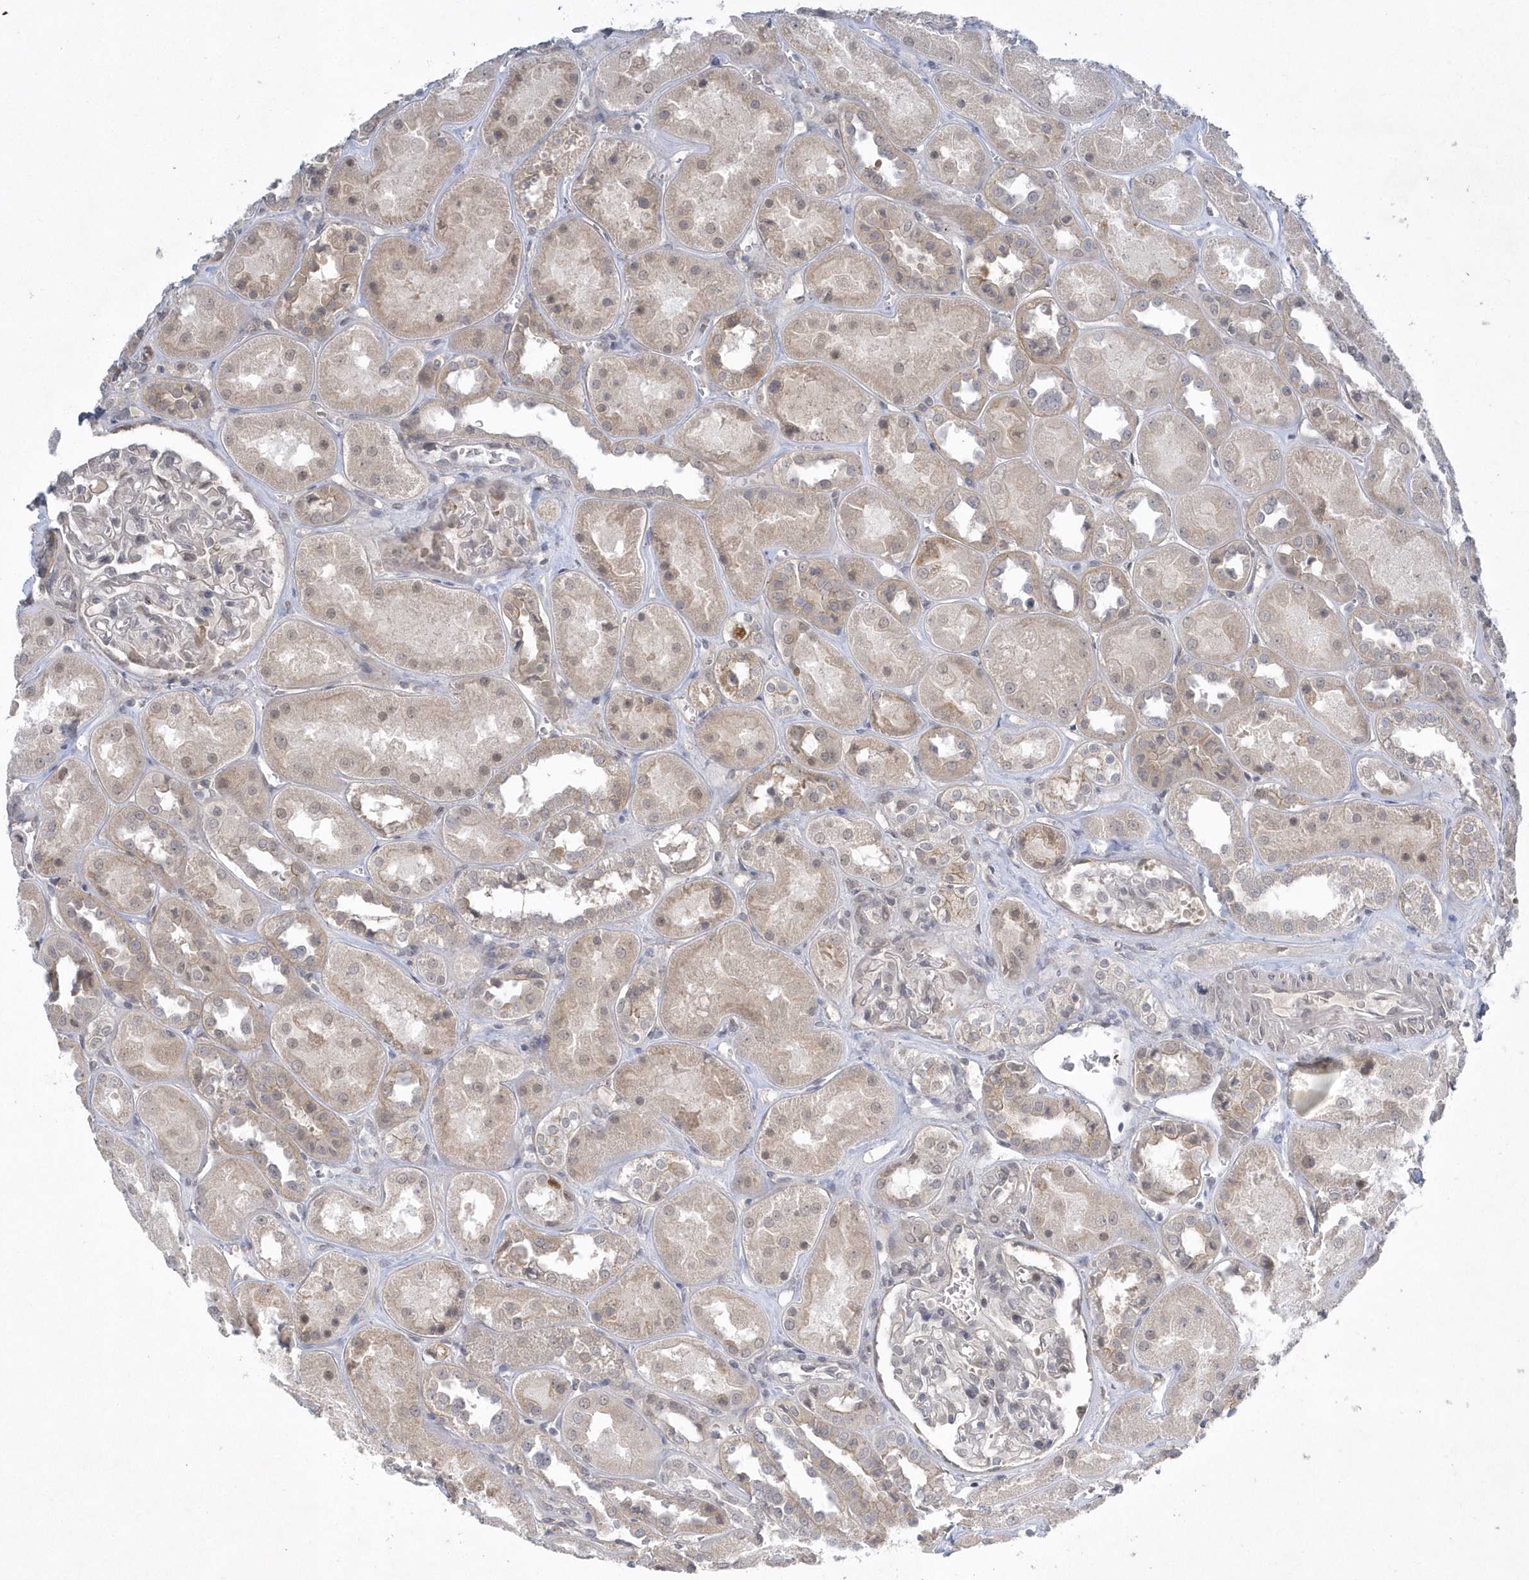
{"staining": {"intensity": "negative", "quantity": "none", "location": "none"}, "tissue": "kidney", "cell_type": "Cells in glomeruli", "image_type": "normal", "snomed": [{"axis": "morphology", "description": "Normal tissue, NOS"}, {"axis": "topography", "description": "Kidney"}], "caption": "IHC photomicrograph of unremarkable human kidney stained for a protein (brown), which demonstrates no staining in cells in glomeruli.", "gene": "ZC3H12D", "patient": {"sex": "male", "age": 70}}